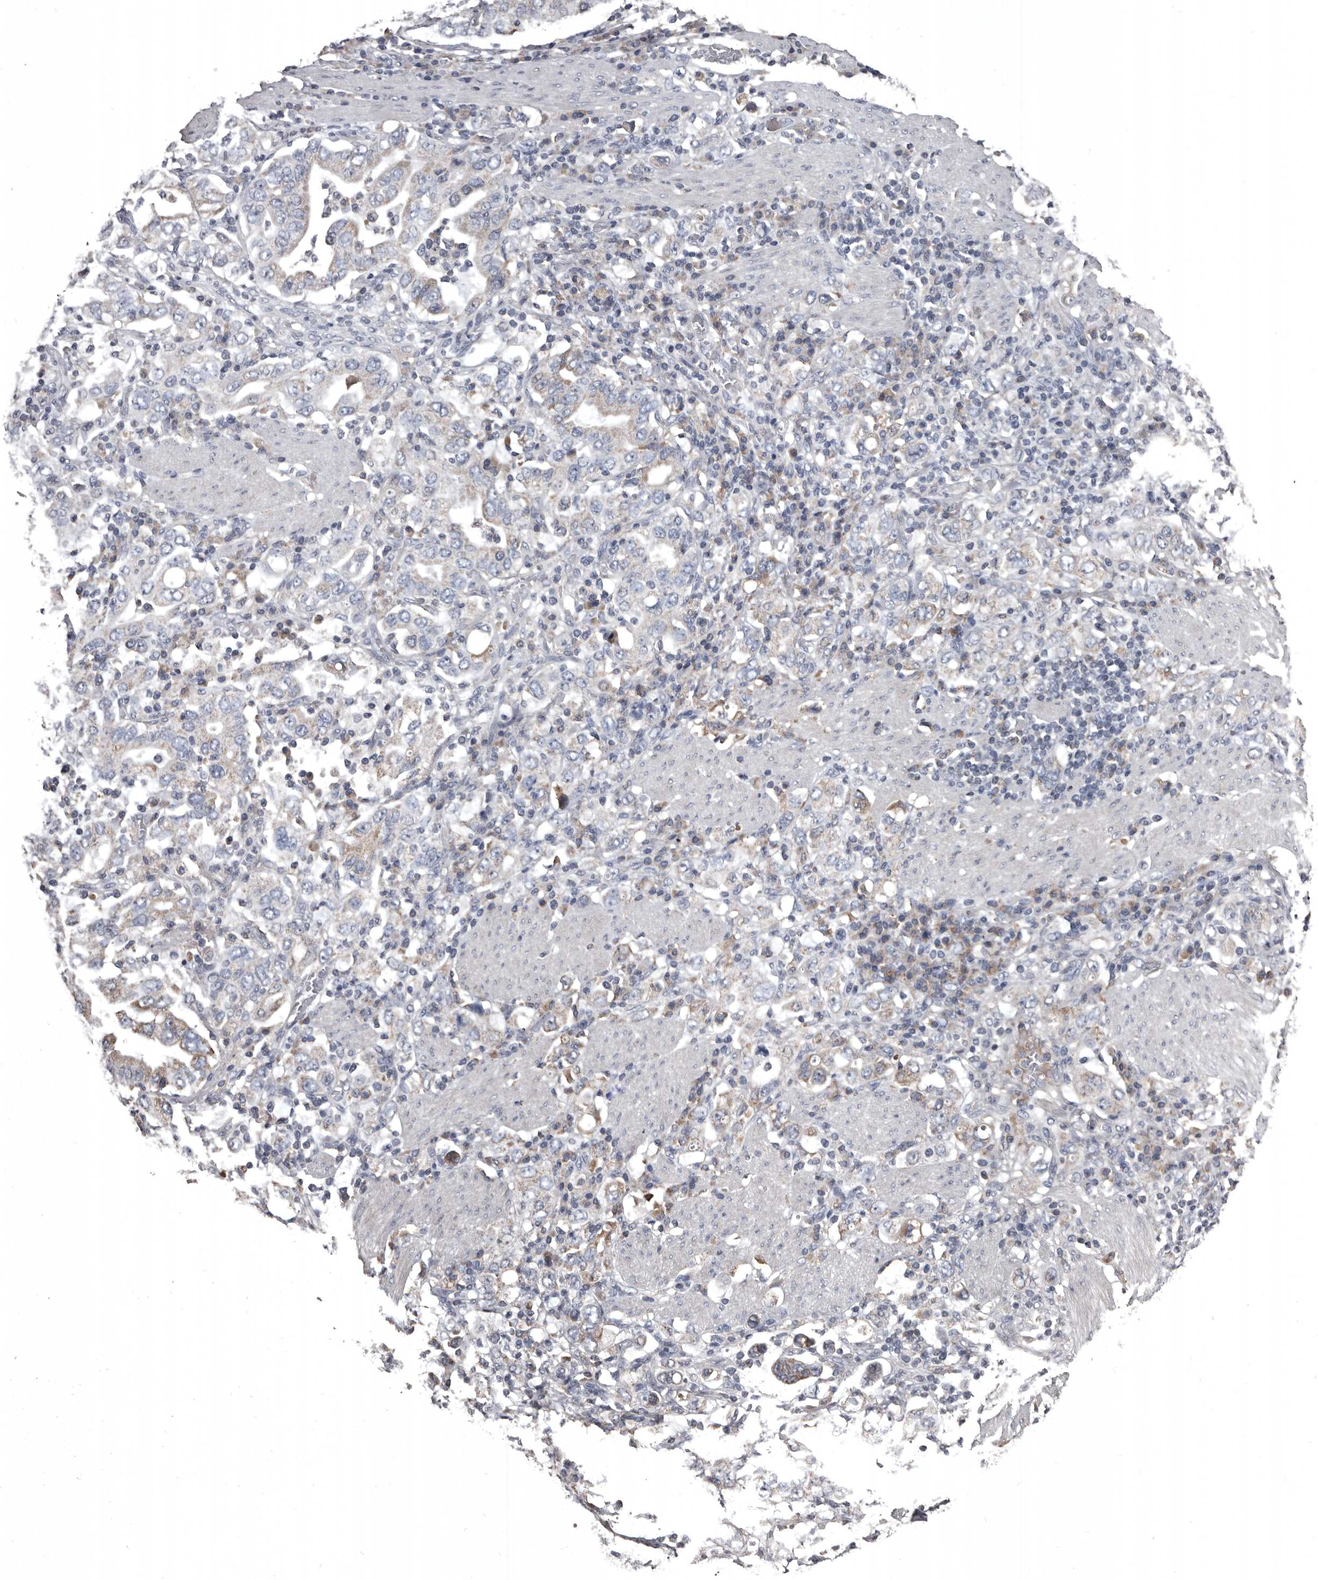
{"staining": {"intensity": "weak", "quantity": "<25%", "location": "cytoplasmic/membranous"}, "tissue": "stomach cancer", "cell_type": "Tumor cells", "image_type": "cancer", "snomed": [{"axis": "morphology", "description": "Adenocarcinoma, NOS"}, {"axis": "topography", "description": "Stomach, upper"}], "caption": "Tumor cells show no significant expression in stomach cancer.", "gene": "GREB1", "patient": {"sex": "male", "age": 62}}